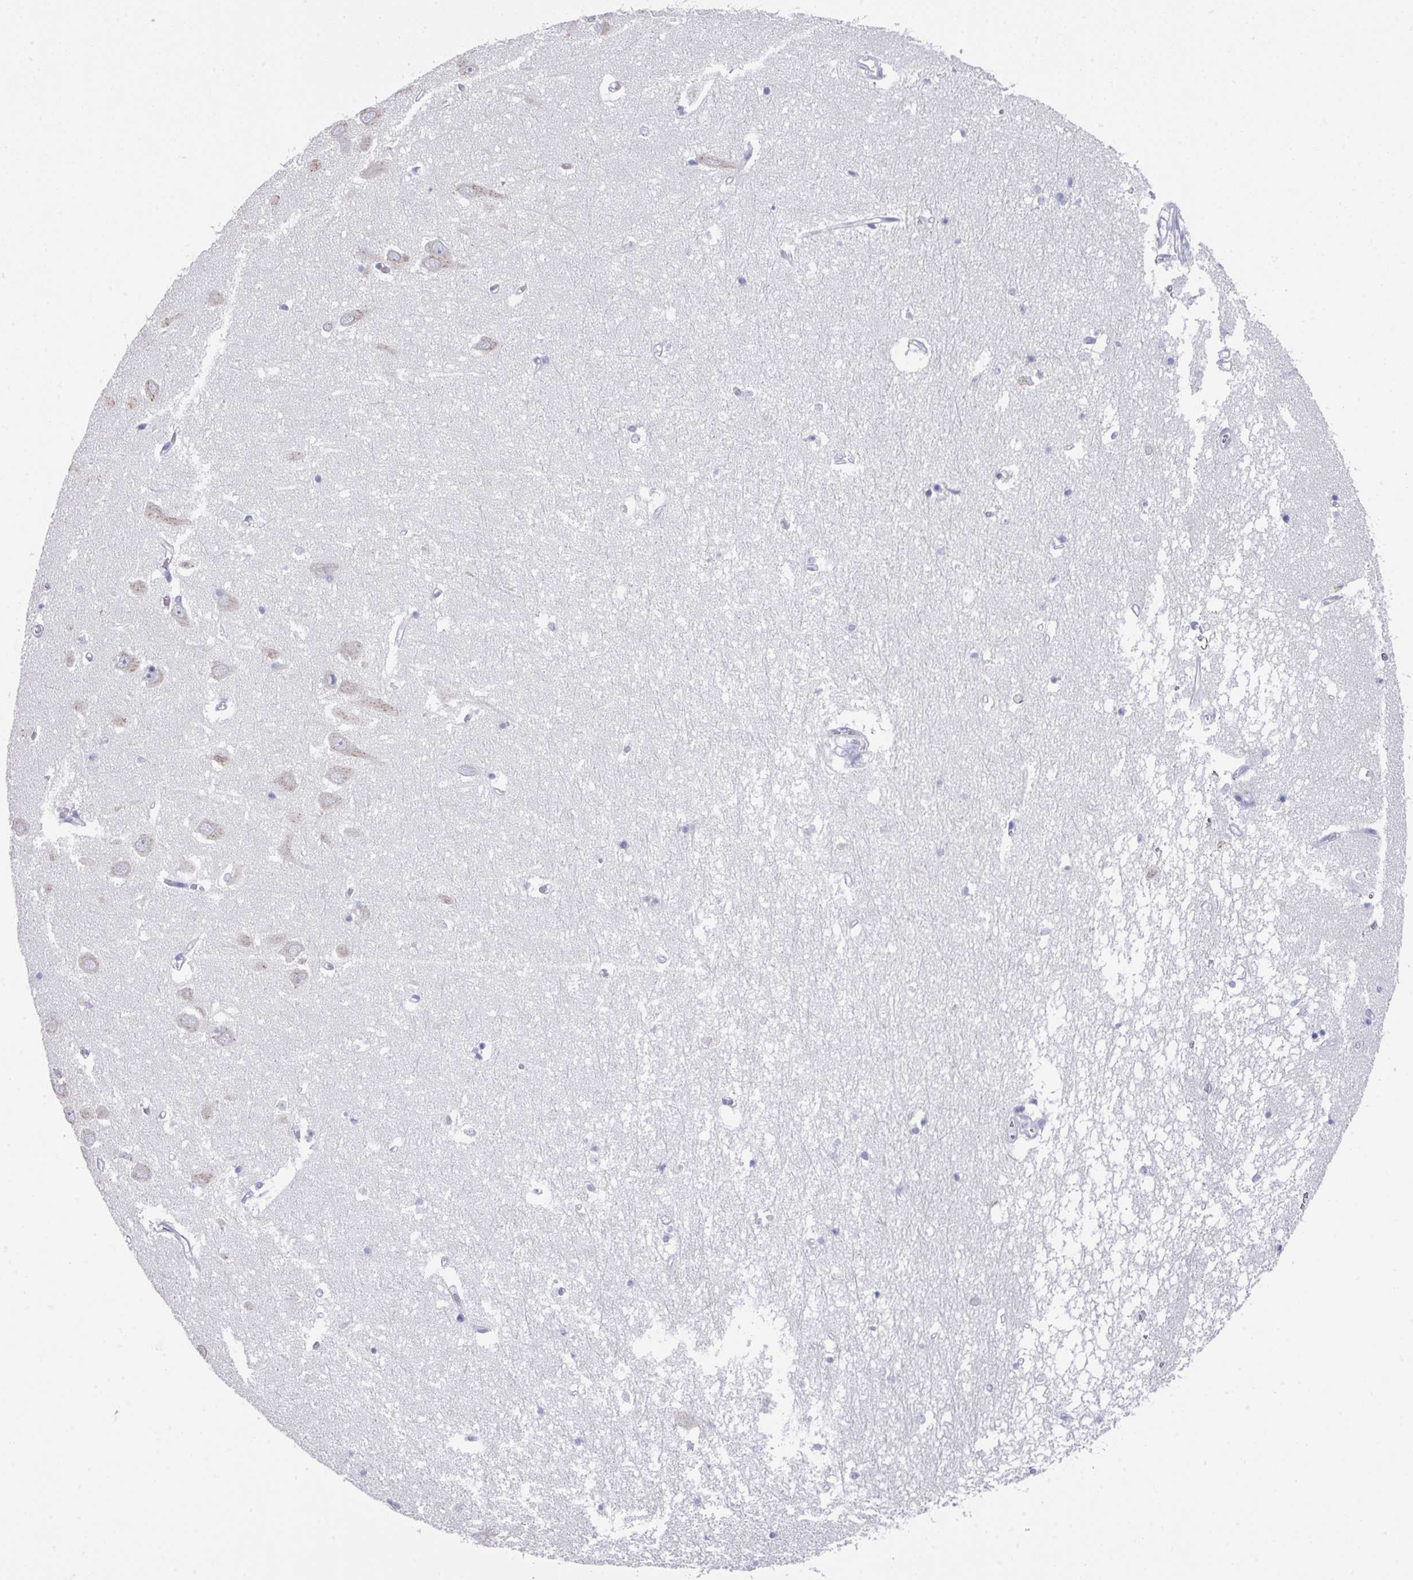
{"staining": {"intensity": "negative", "quantity": "none", "location": "none"}, "tissue": "hippocampus", "cell_type": "Glial cells", "image_type": "normal", "snomed": [{"axis": "morphology", "description": "Normal tissue, NOS"}, {"axis": "topography", "description": "Hippocampus"}], "caption": "The image displays no staining of glial cells in normal hippocampus.", "gene": "VKORC1L1", "patient": {"sex": "male", "age": 70}}